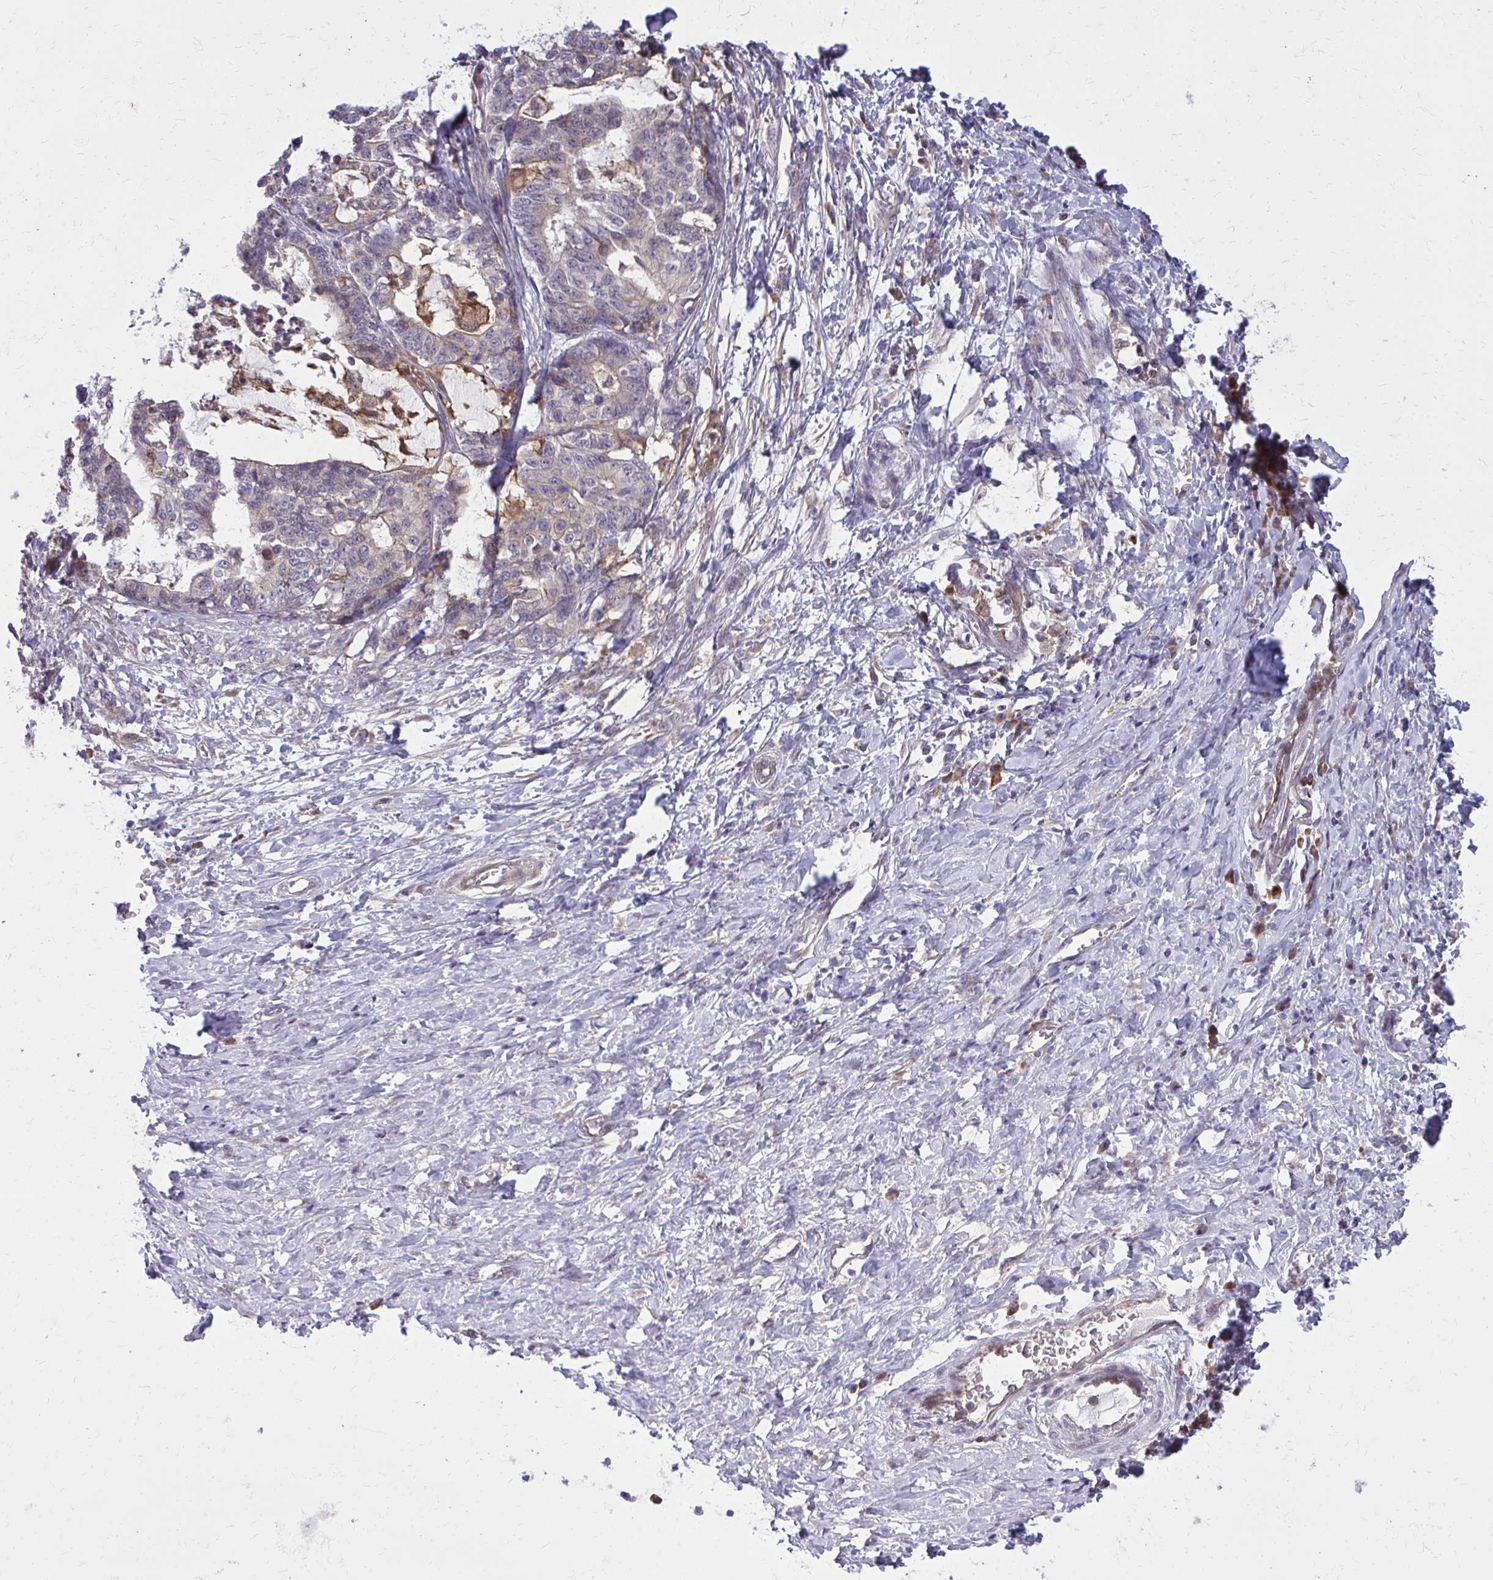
{"staining": {"intensity": "negative", "quantity": "none", "location": "none"}, "tissue": "stomach cancer", "cell_type": "Tumor cells", "image_type": "cancer", "snomed": [{"axis": "morphology", "description": "Normal tissue, NOS"}, {"axis": "morphology", "description": "Adenocarcinoma, NOS"}, {"axis": "topography", "description": "Stomach"}], "caption": "This histopathology image is of stomach cancer stained with immunohistochemistry to label a protein in brown with the nuclei are counter-stained blue. There is no positivity in tumor cells. The staining was performed using DAB (3,3'-diaminobenzidine) to visualize the protein expression in brown, while the nuclei were stained in blue with hematoxylin (Magnification: 20x).", "gene": "OXNAD1", "patient": {"sex": "female", "age": 64}}